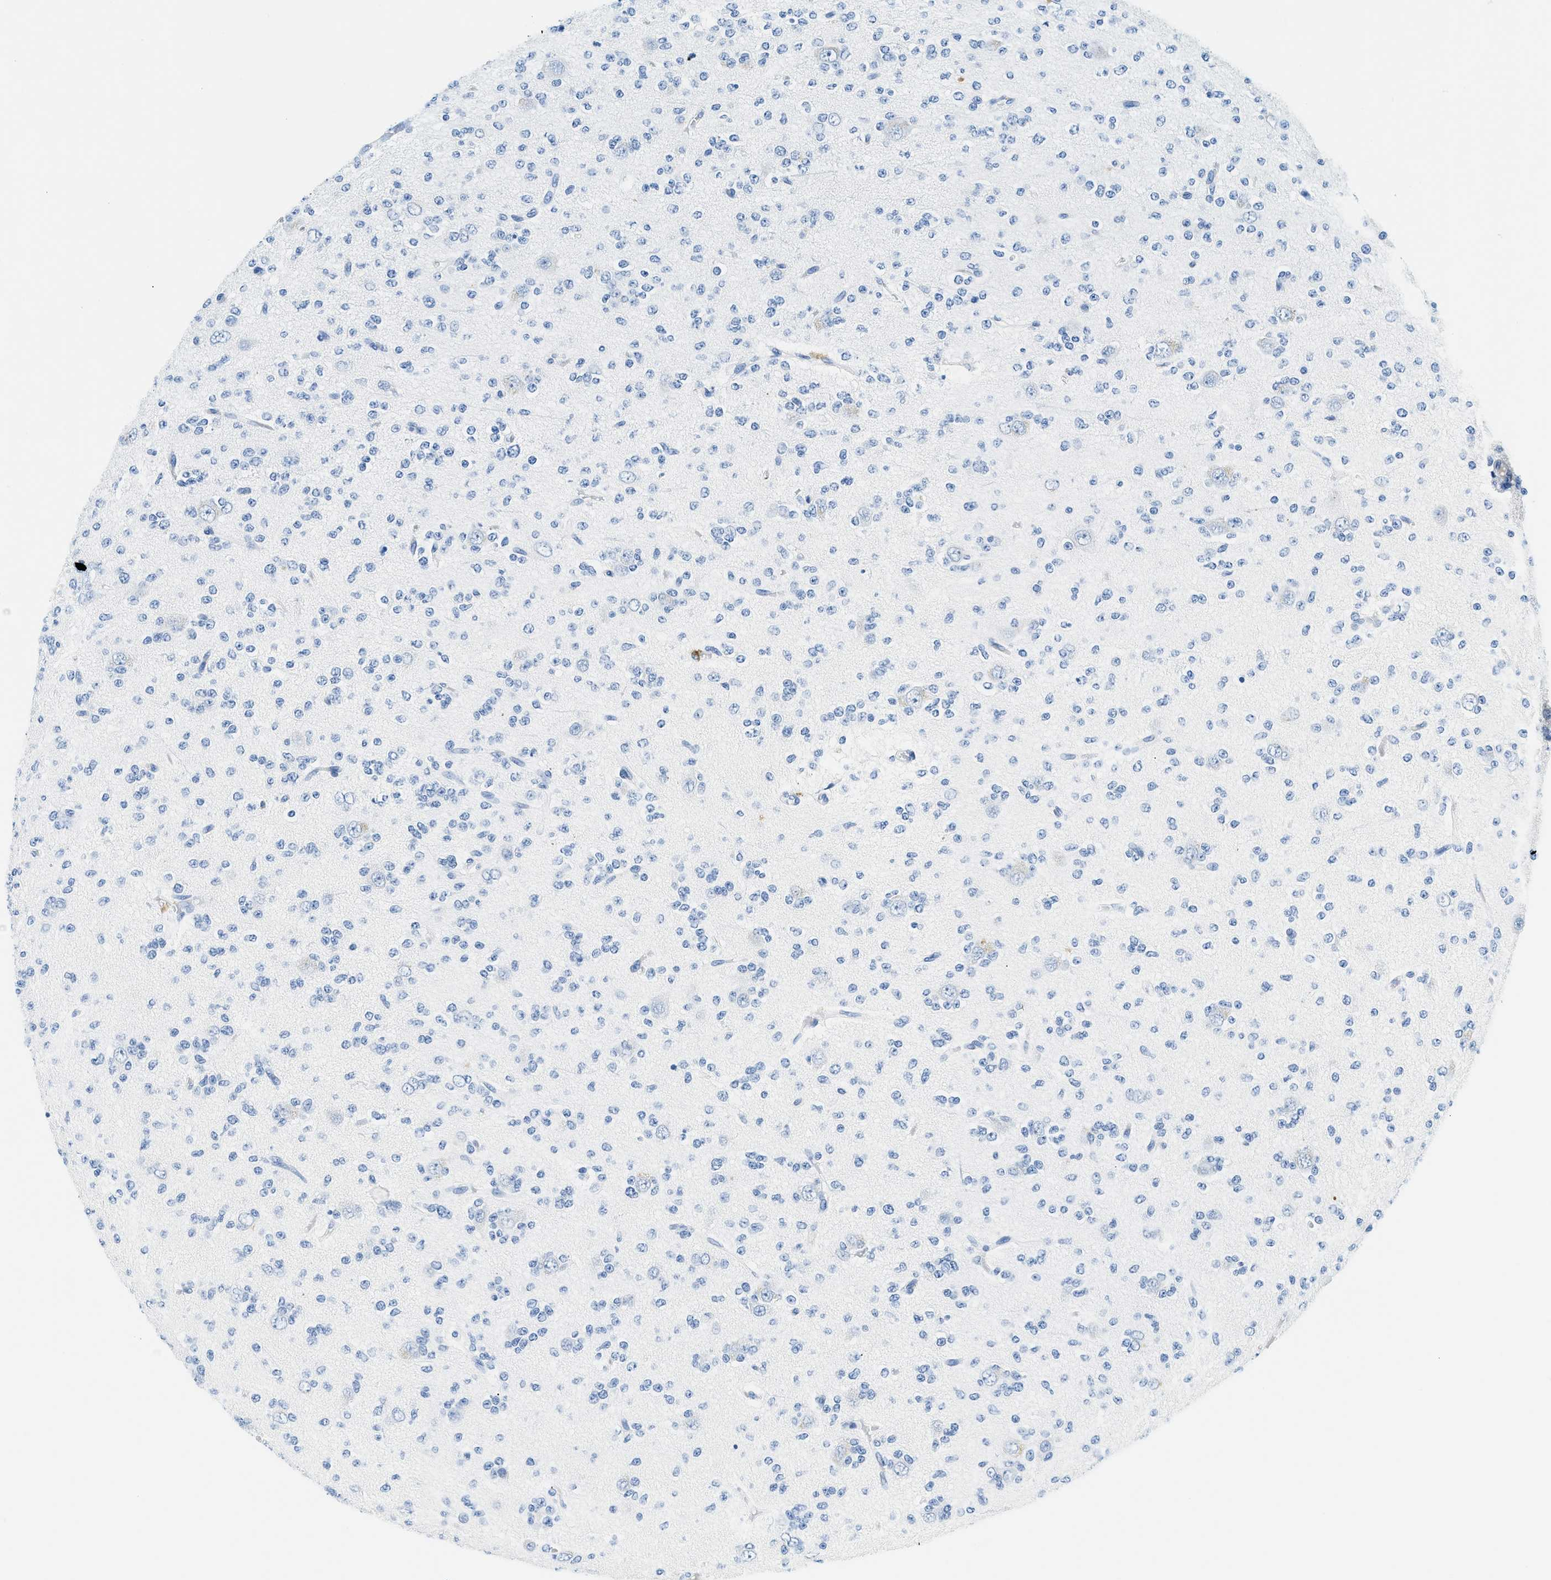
{"staining": {"intensity": "negative", "quantity": "none", "location": "none"}, "tissue": "glioma", "cell_type": "Tumor cells", "image_type": "cancer", "snomed": [{"axis": "morphology", "description": "Glioma, malignant, Low grade"}, {"axis": "topography", "description": "Brain"}], "caption": "Malignant glioma (low-grade) was stained to show a protein in brown. There is no significant positivity in tumor cells.", "gene": "STXBP2", "patient": {"sex": "male", "age": 38}}